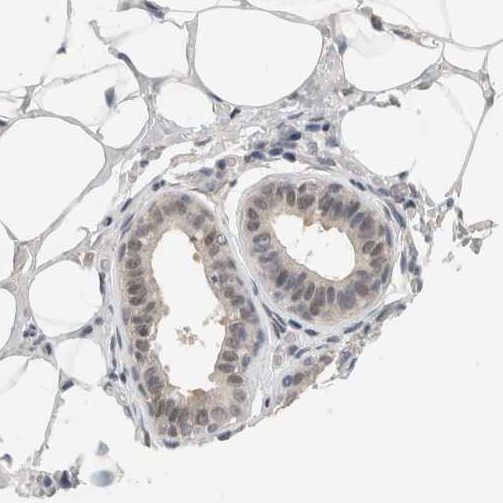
{"staining": {"intensity": "negative", "quantity": "none", "location": "none"}, "tissue": "adipose tissue", "cell_type": "Adipocytes", "image_type": "normal", "snomed": [{"axis": "morphology", "description": "Normal tissue, NOS"}, {"axis": "morphology", "description": "Fibrosis, NOS"}, {"axis": "topography", "description": "Breast"}, {"axis": "topography", "description": "Adipose tissue"}], "caption": "DAB immunohistochemical staining of unremarkable human adipose tissue reveals no significant expression in adipocytes.", "gene": "EIF4G3", "patient": {"sex": "female", "age": 39}}